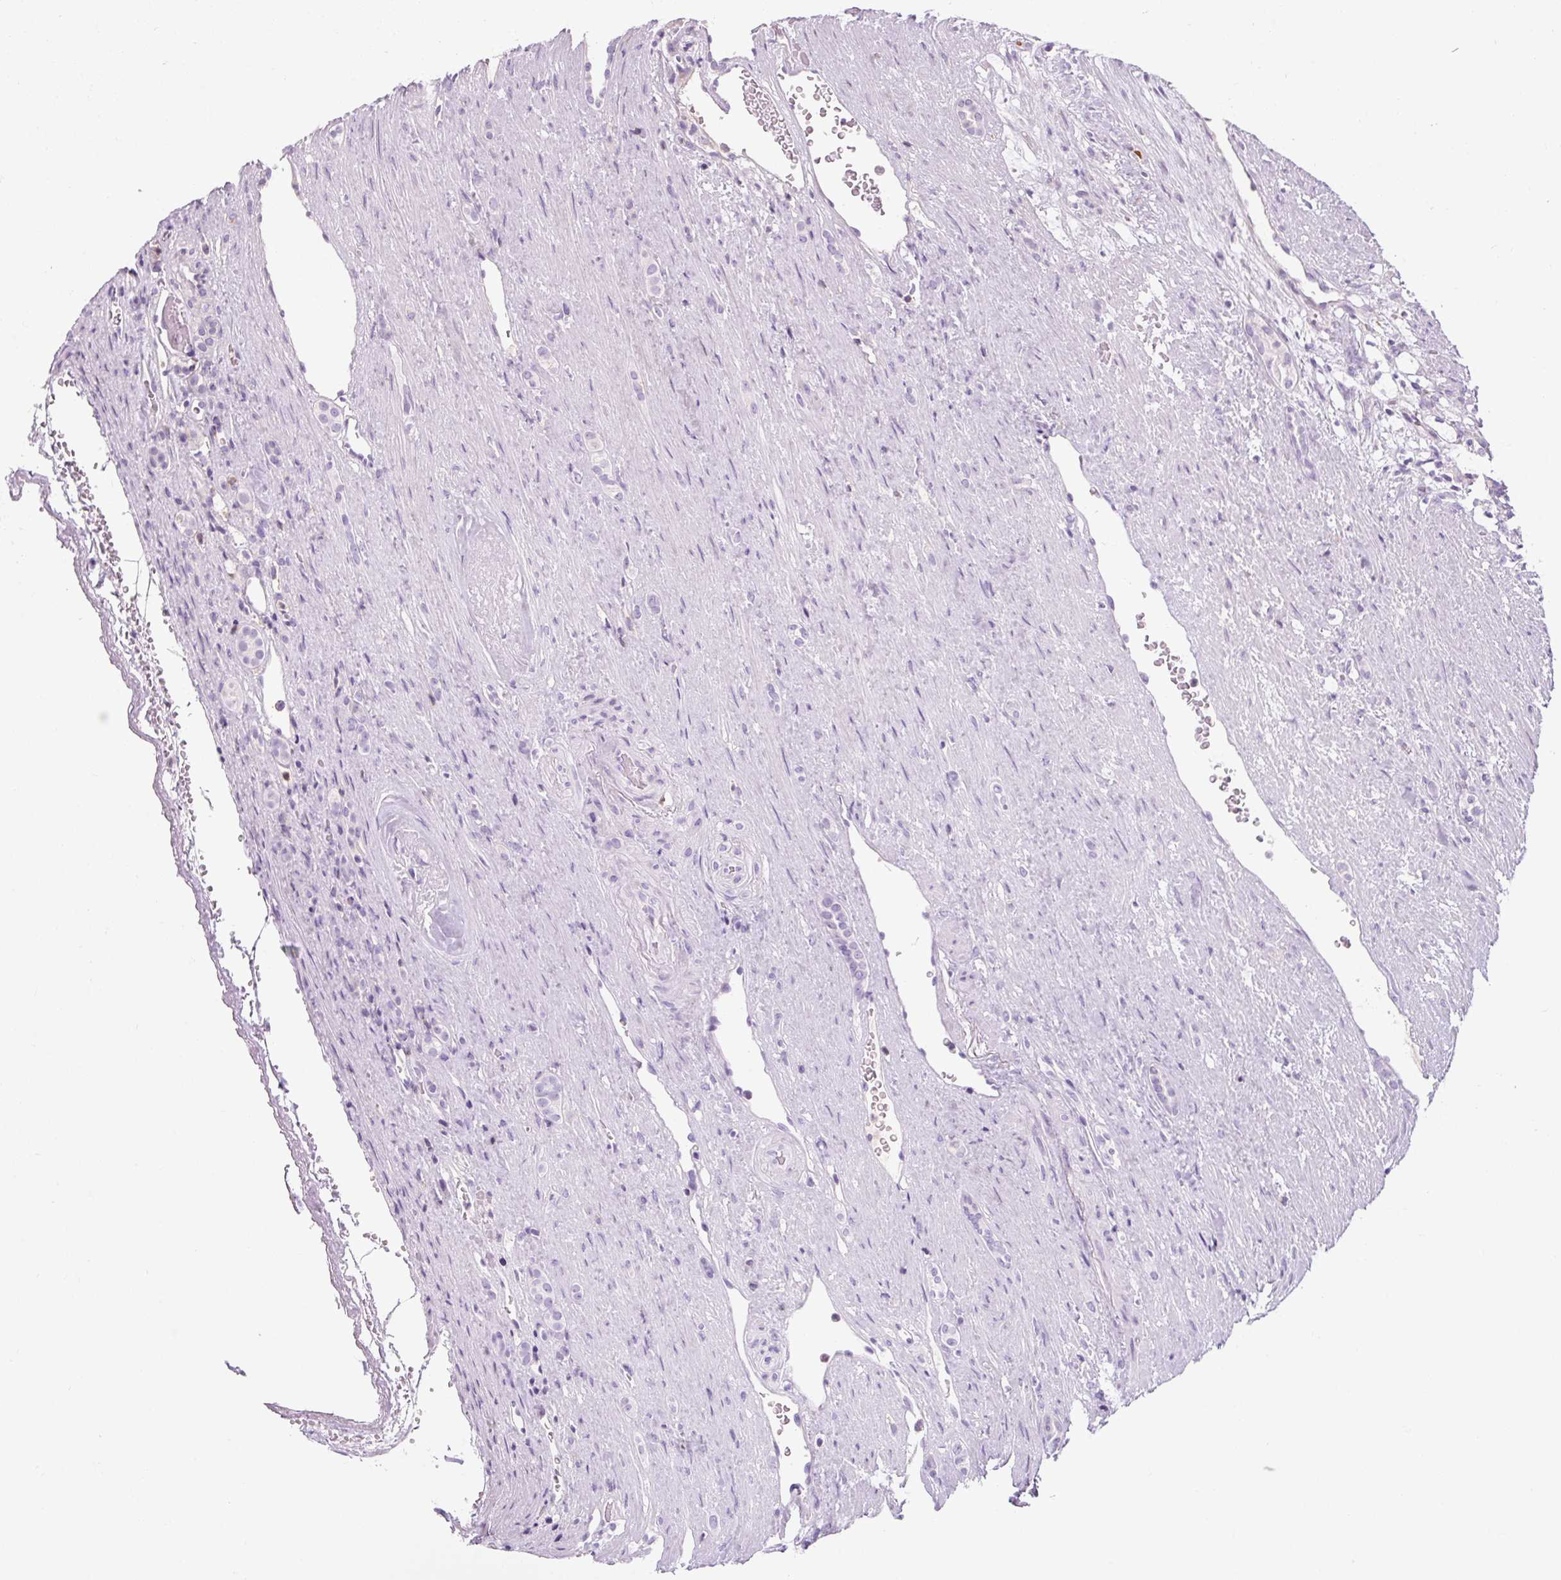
{"staining": {"intensity": "negative", "quantity": "none", "location": "none"}, "tissue": "renal cancer", "cell_type": "Tumor cells", "image_type": "cancer", "snomed": [{"axis": "morphology", "description": "Adenocarcinoma, NOS"}, {"axis": "topography", "description": "Kidney"}], "caption": "A high-resolution image shows immunohistochemistry (IHC) staining of adenocarcinoma (renal), which shows no significant expression in tumor cells.", "gene": "TIGD2", "patient": {"sex": "female", "age": 69}}